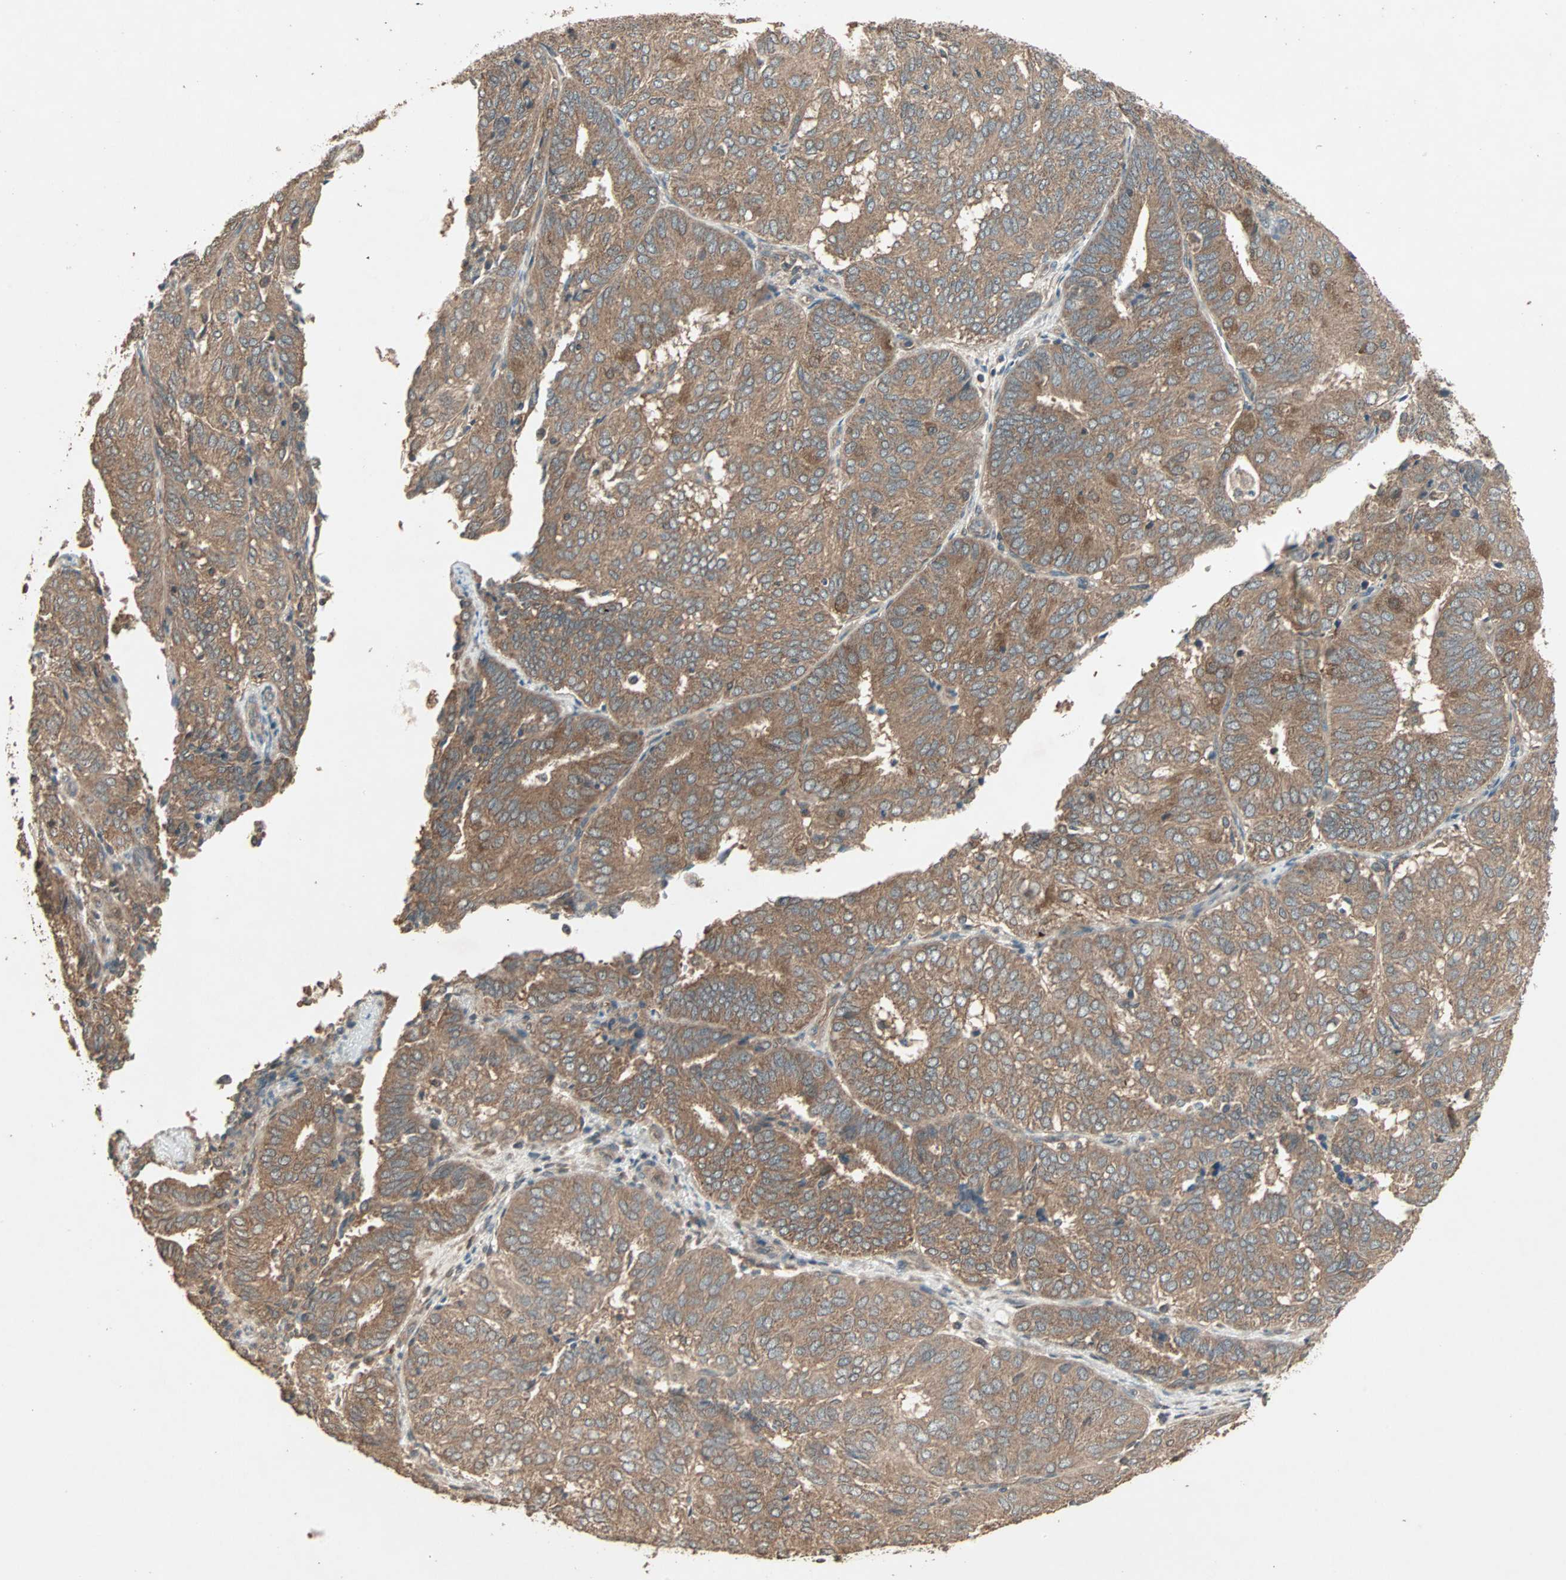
{"staining": {"intensity": "moderate", "quantity": ">75%", "location": "cytoplasmic/membranous"}, "tissue": "endometrial cancer", "cell_type": "Tumor cells", "image_type": "cancer", "snomed": [{"axis": "morphology", "description": "Adenocarcinoma, NOS"}, {"axis": "topography", "description": "Uterus"}], "caption": "A high-resolution image shows immunohistochemistry staining of adenocarcinoma (endometrial), which displays moderate cytoplasmic/membranous expression in approximately >75% of tumor cells.", "gene": "UBAC1", "patient": {"sex": "female", "age": 60}}